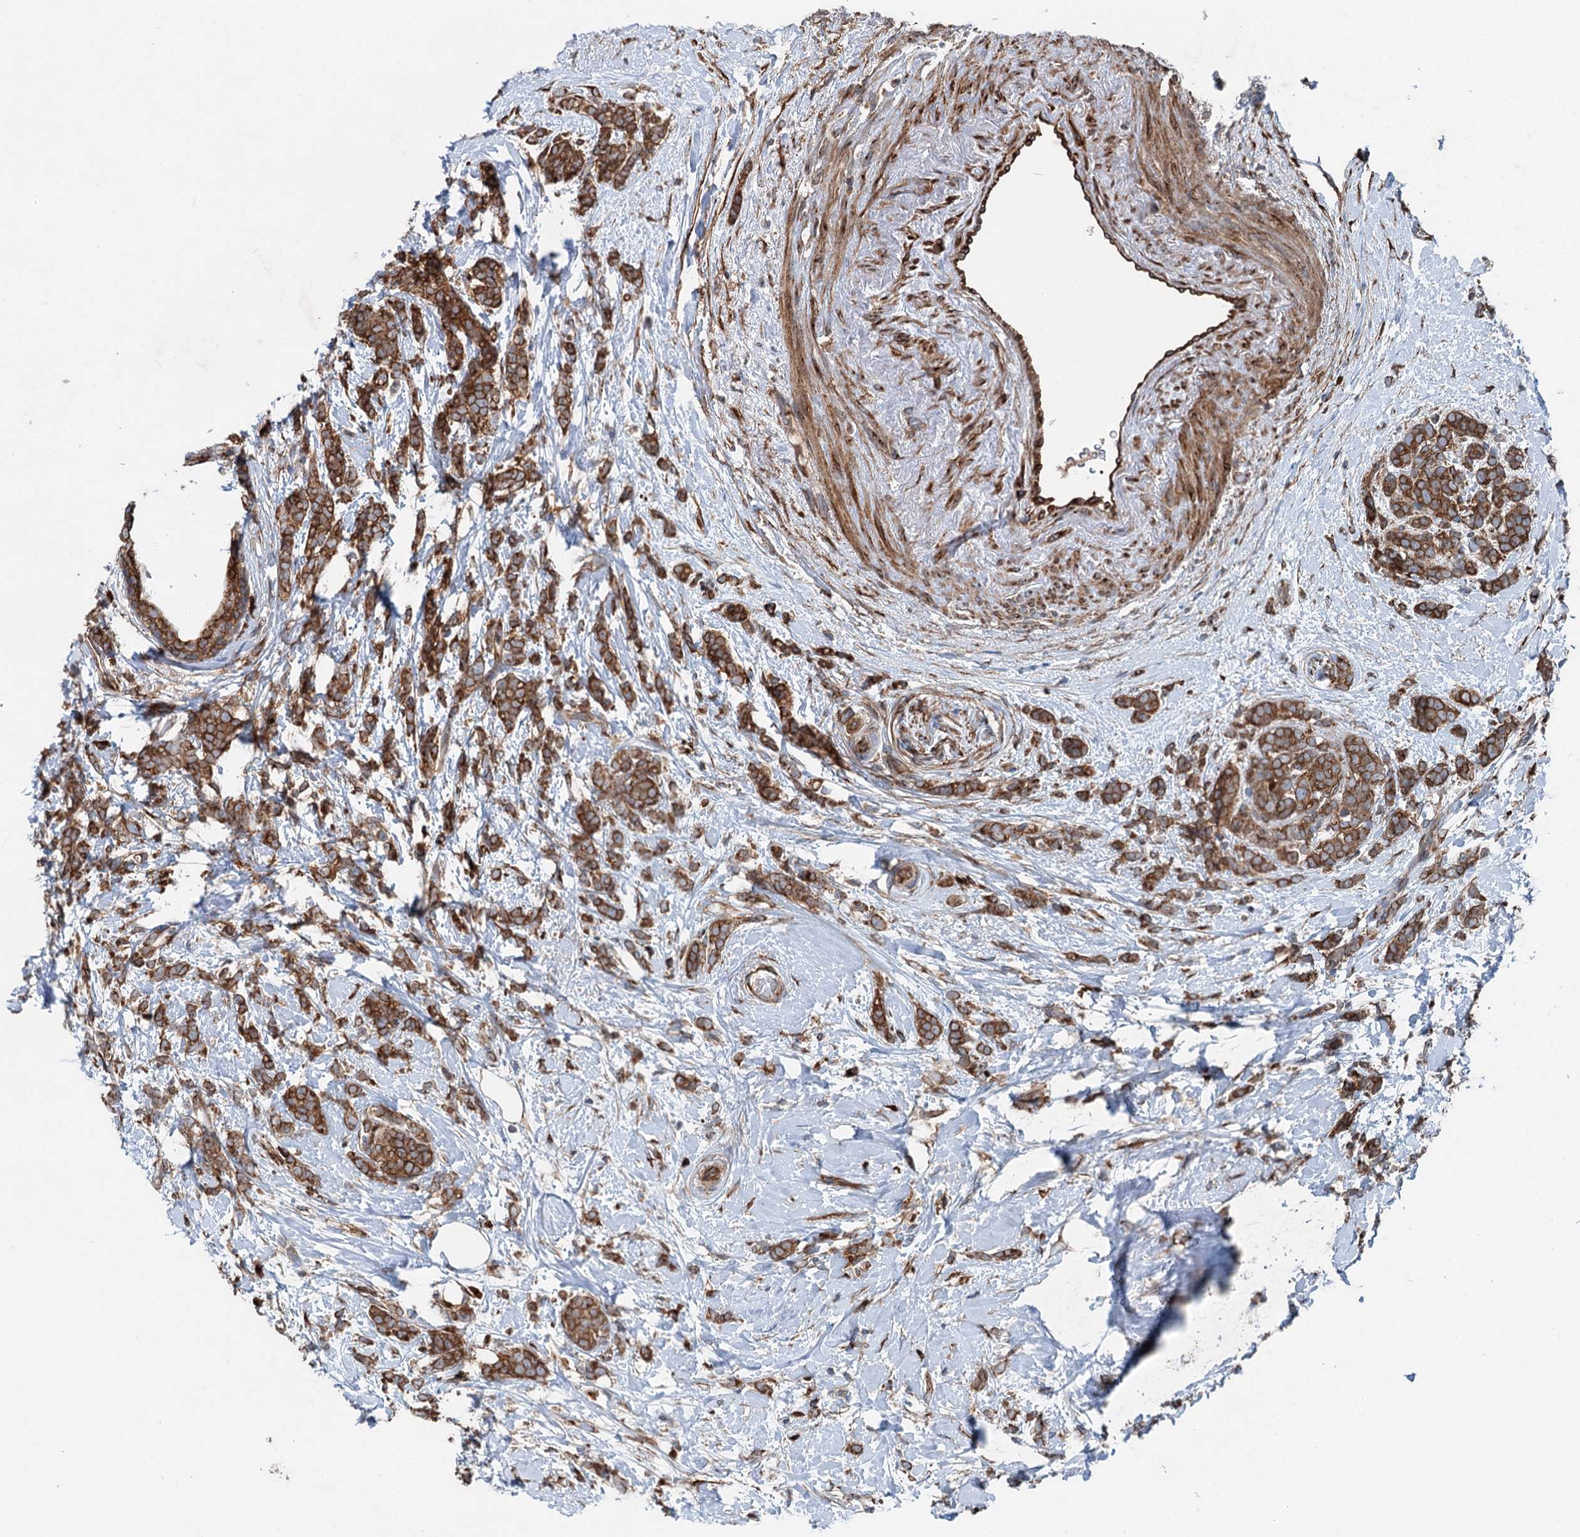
{"staining": {"intensity": "strong", "quantity": ">75%", "location": "cytoplasmic/membranous"}, "tissue": "breast cancer", "cell_type": "Tumor cells", "image_type": "cancer", "snomed": [{"axis": "morphology", "description": "Lobular carcinoma"}, {"axis": "topography", "description": "Breast"}], "caption": "A histopathology image of human breast cancer (lobular carcinoma) stained for a protein demonstrates strong cytoplasmic/membranous brown staining in tumor cells.", "gene": "CALCOCO1", "patient": {"sex": "female", "age": 58}}